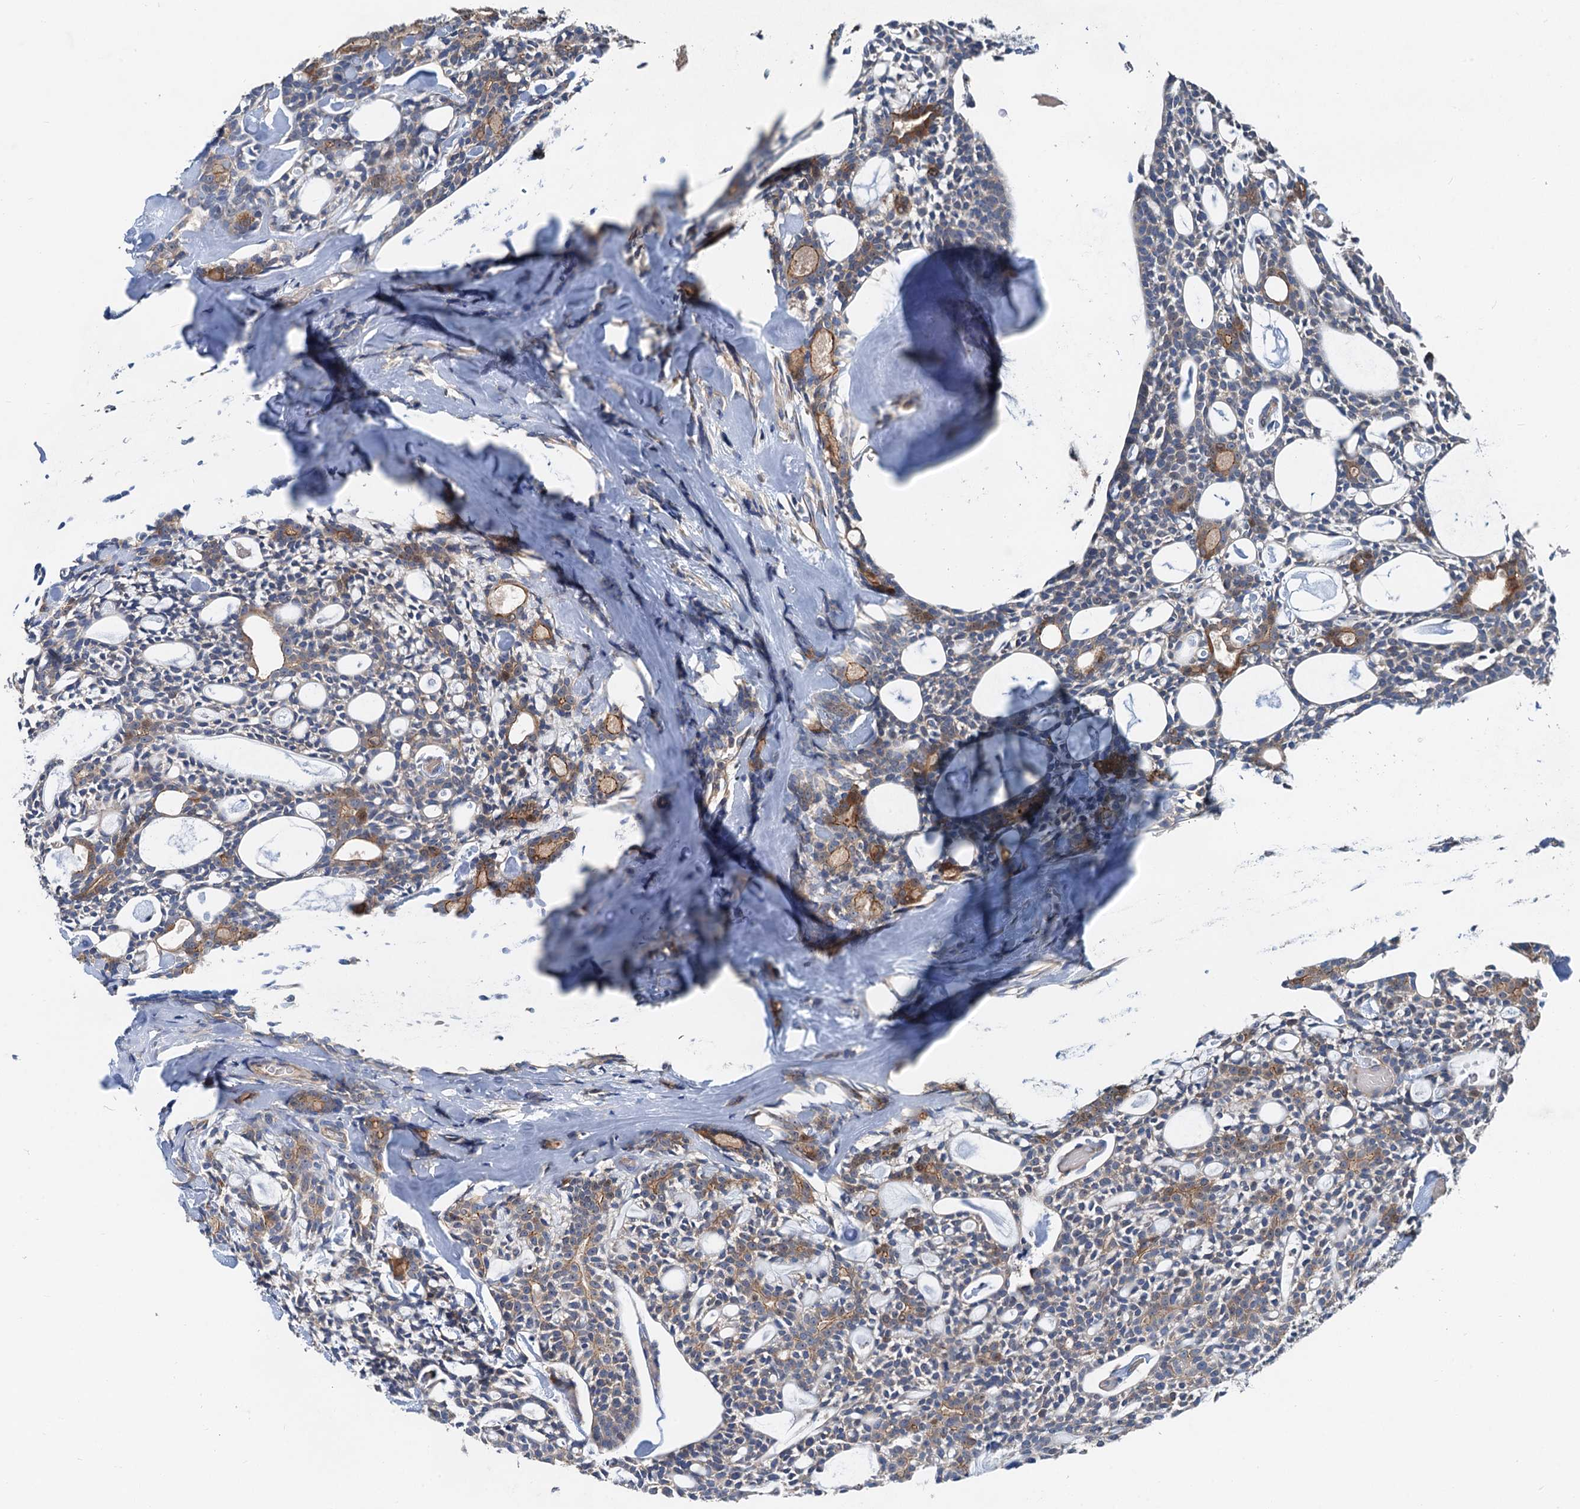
{"staining": {"intensity": "moderate", "quantity": "25%-75%", "location": "cytoplasmic/membranous"}, "tissue": "head and neck cancer", "cell_type": "Tumor cells", "image_type": "cancer", "snomed": [{"axis": "morphology", "description": "Adenocarcinoma, NOS"}, {"axis": "topography", "description": "Salivary gland"}, {"axis": "topography", "description": "Head-Neck"}], "caption": "IHC (DAB (3,3'-diaminobenzidine)) staining of human head and neck cancer shows moderate cytoplasmic/membranous protein positivity in approximately 25%-75% of tumor cells. (Brightfield microscopy of DAB IHC at high magnification).", "gene": "ANKRD26", "patient": {"sex": "male", "age": 55}}